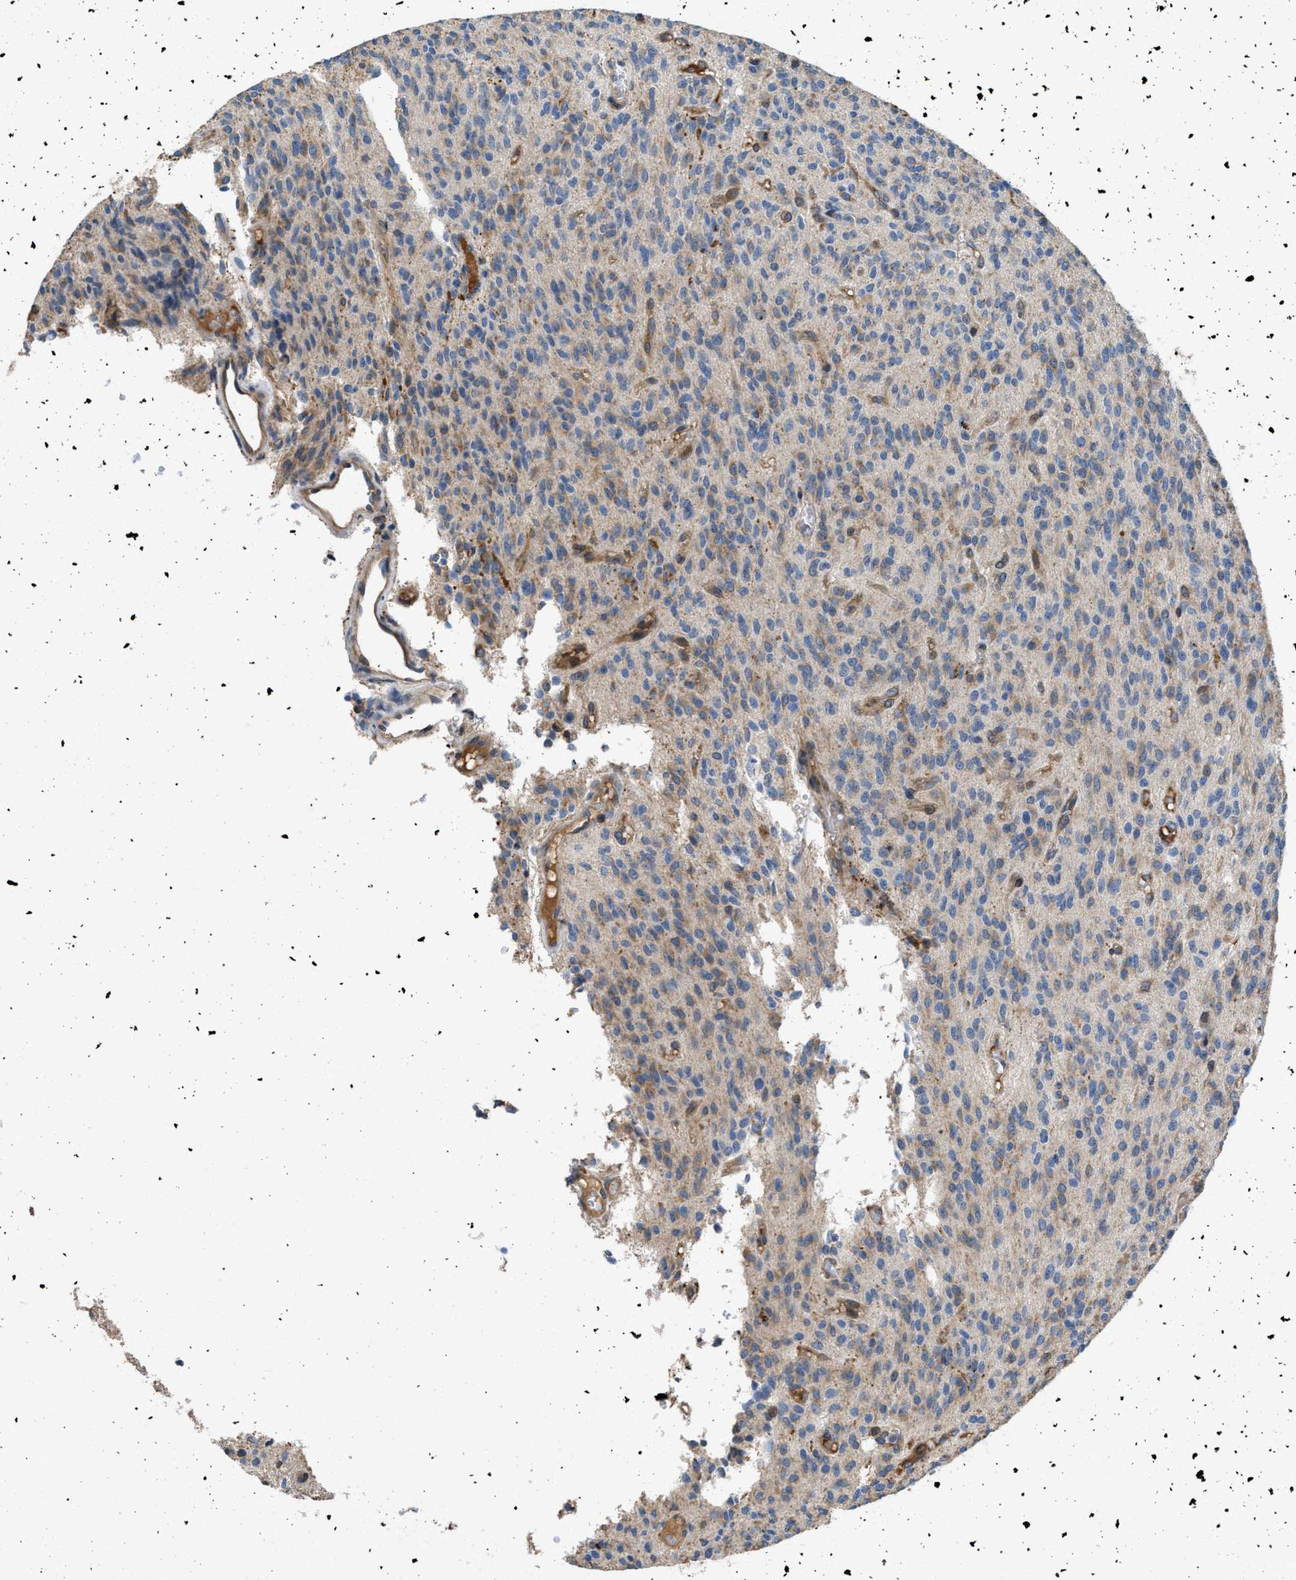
{"staining": {"intensity": "weak", "quantity": "25%-75%", "location": "cytoplasmic/membranous"}, "tissue": "glioma", "cell_type": "Tumor cells", "image_type": "cancer", "snomed": [{"axis": "morphology", "description": "Glioma, malignant, High grade"}, {"axis": "topography", "description": "Brain"}], "caption": "Immunohistochemical staining of malignant high-grade glioma displays low levels of weak cytoplasmic/membranous expression in approximately 25%-75% of tumor cells. (Stains: DAB (3,3'-diaminobenzidine) in brown, nuclei in blue, Microscopy: brightfield microscopy at high magnification).", "gene": "GGCX", "patient": {"sex": "male", "age": 34}}